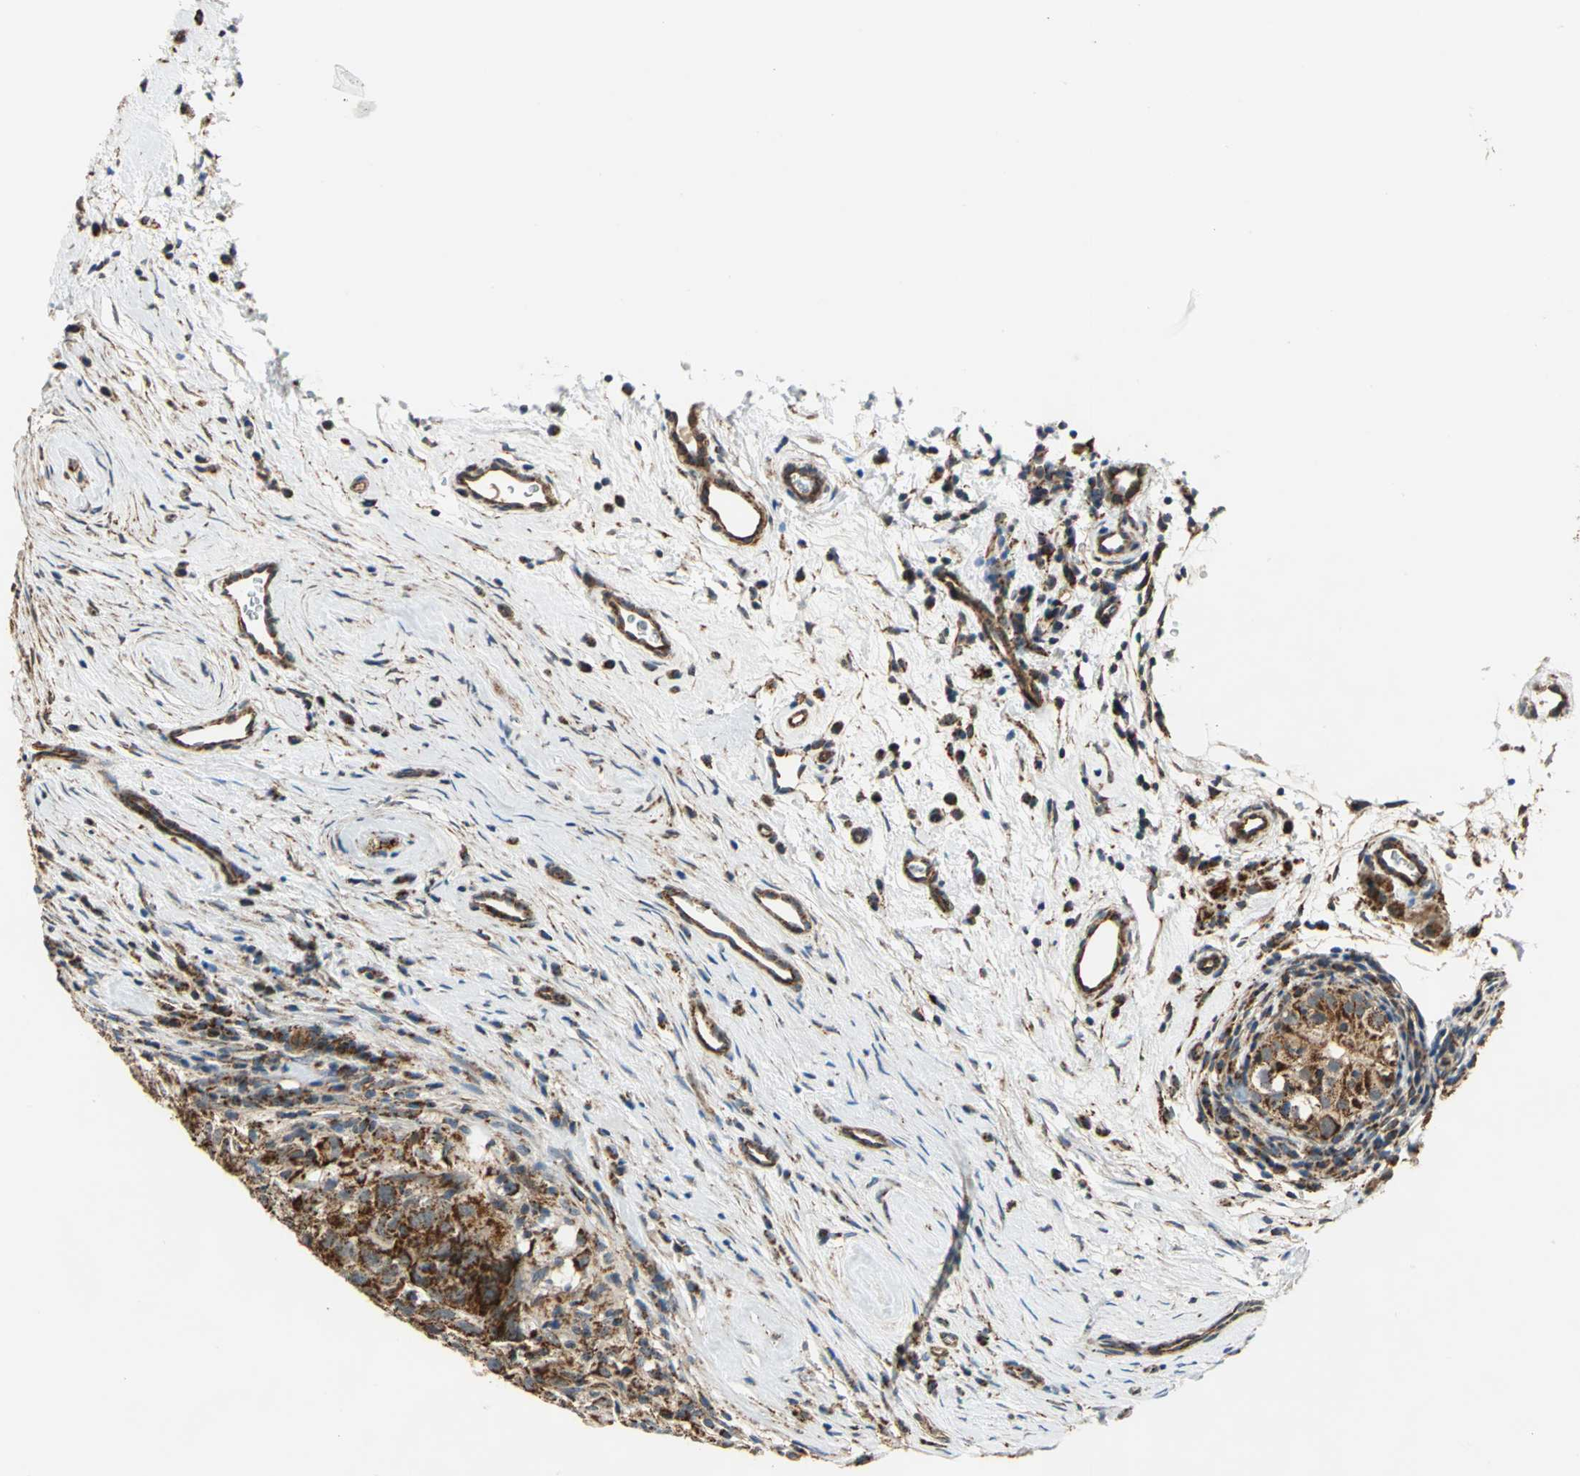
{"staining": {"intensity": "strong", "quantity": ">75%", "location": "cytoplasmic/membranous"}, "tissue": "testis cancer", "cell_type": "Tumor cells", "image_type": "cancer", "snomed": [{"axis": "morphology", "description": "Carcinoma, Embryonal, NOS"}, {"axis": "topography", "description": "Testis"}], "caption": "This photomicrograph demonstrates immunohistochemistry (IHC) staining of testis cancer, with high strong cytoplasmic/membranous expression in about >75% of tumor cells.", "gene": "MRPS22", "patient": {"sex": "male", "age": 21}}